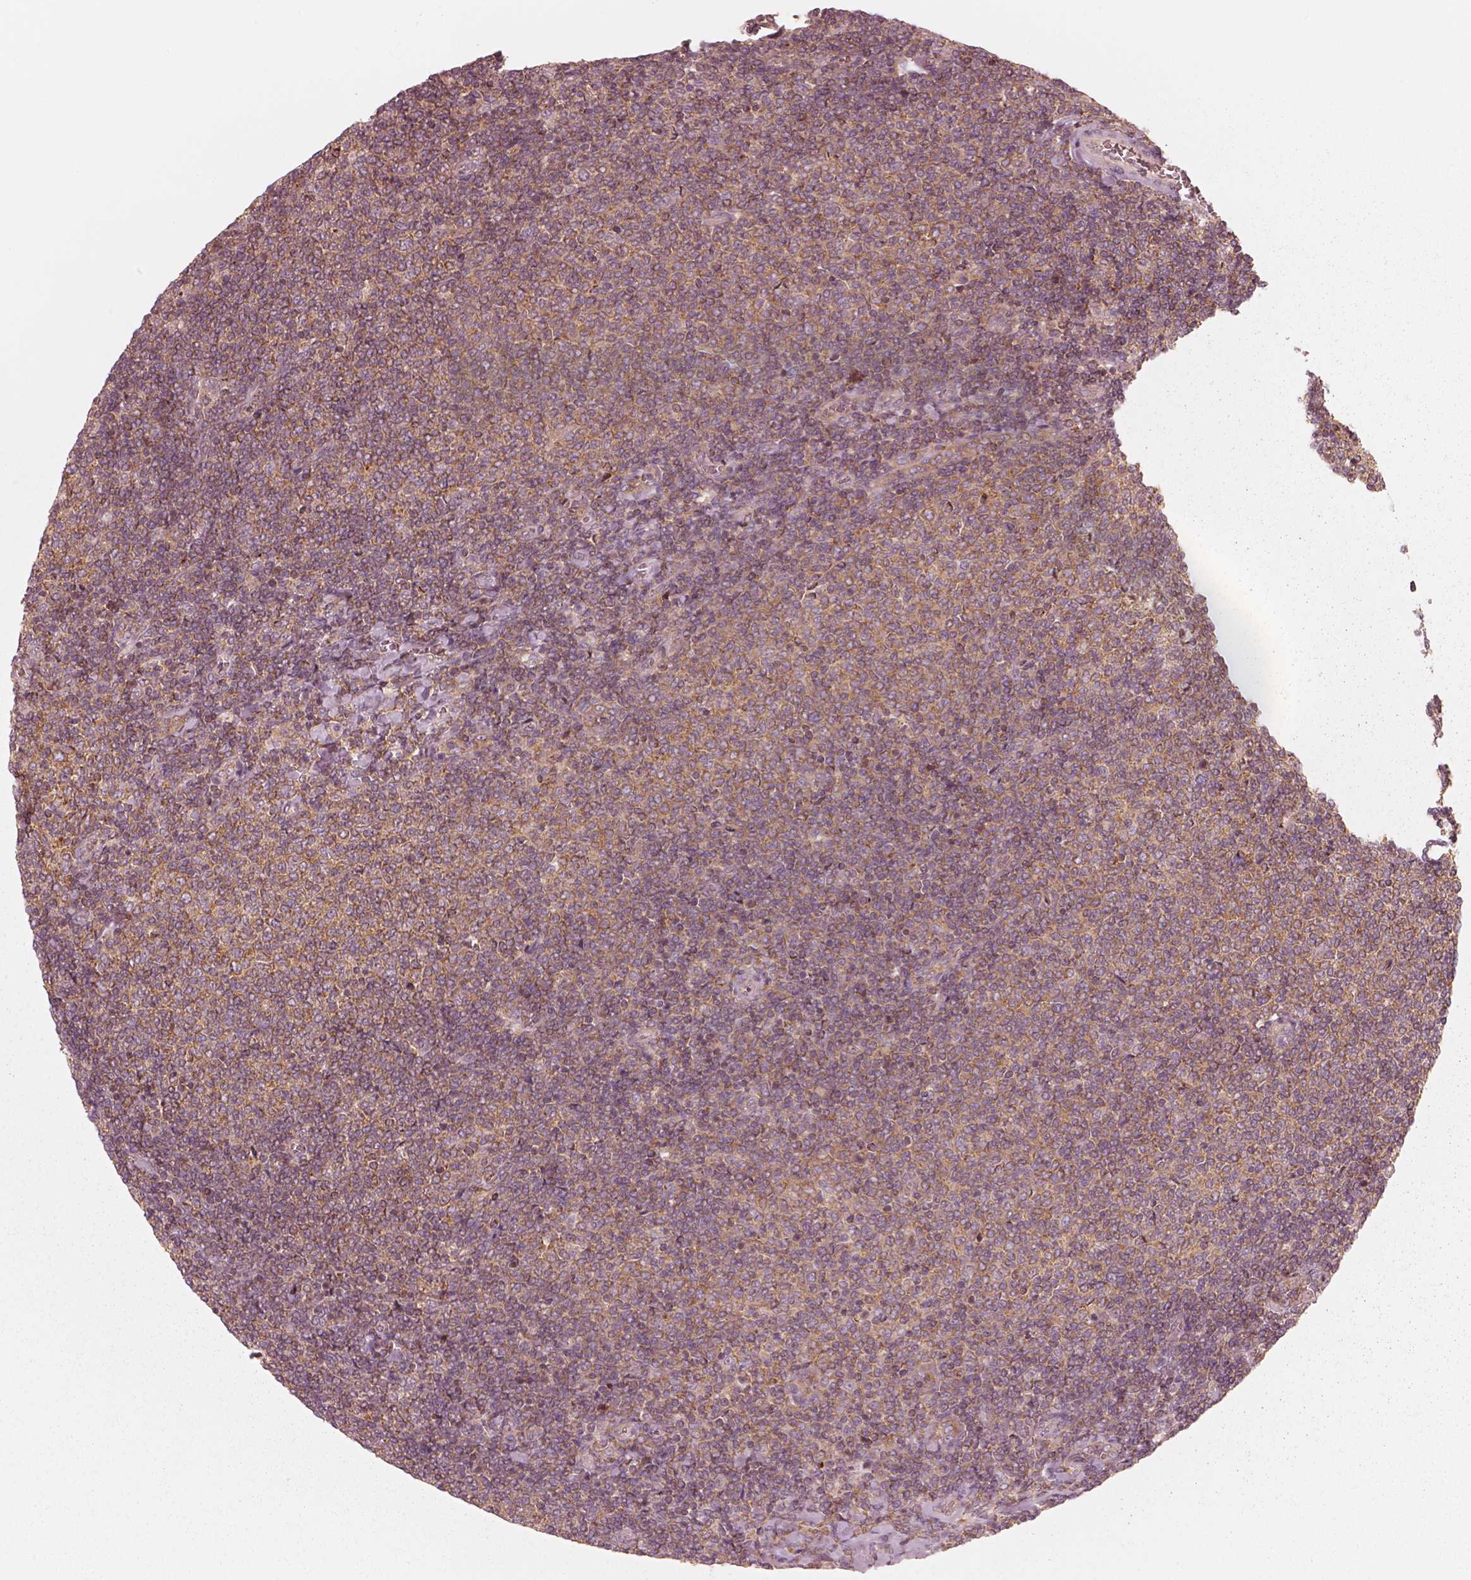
{"staining": {"intensity": "moderate", "quantity": ">75%", "location": "cytoplasmic/membranous"}, "tissue": "lymphoma", "cell_type": "Tumor cells", "image_type": "cancer", "snomed": [{"axis": "morphology", "description": "Malignant lymphoma, non-Hodgkin's type, Low grade"}, {"axis": "topography", "description": "Lymph node"}], "caption": "A brown stain shows moderate cytoplasmic/membranous expression of a protein in human lymphoma tumor cells.", "gene": "CNOT2", "patient": {"sex": "male", "age": 52}}